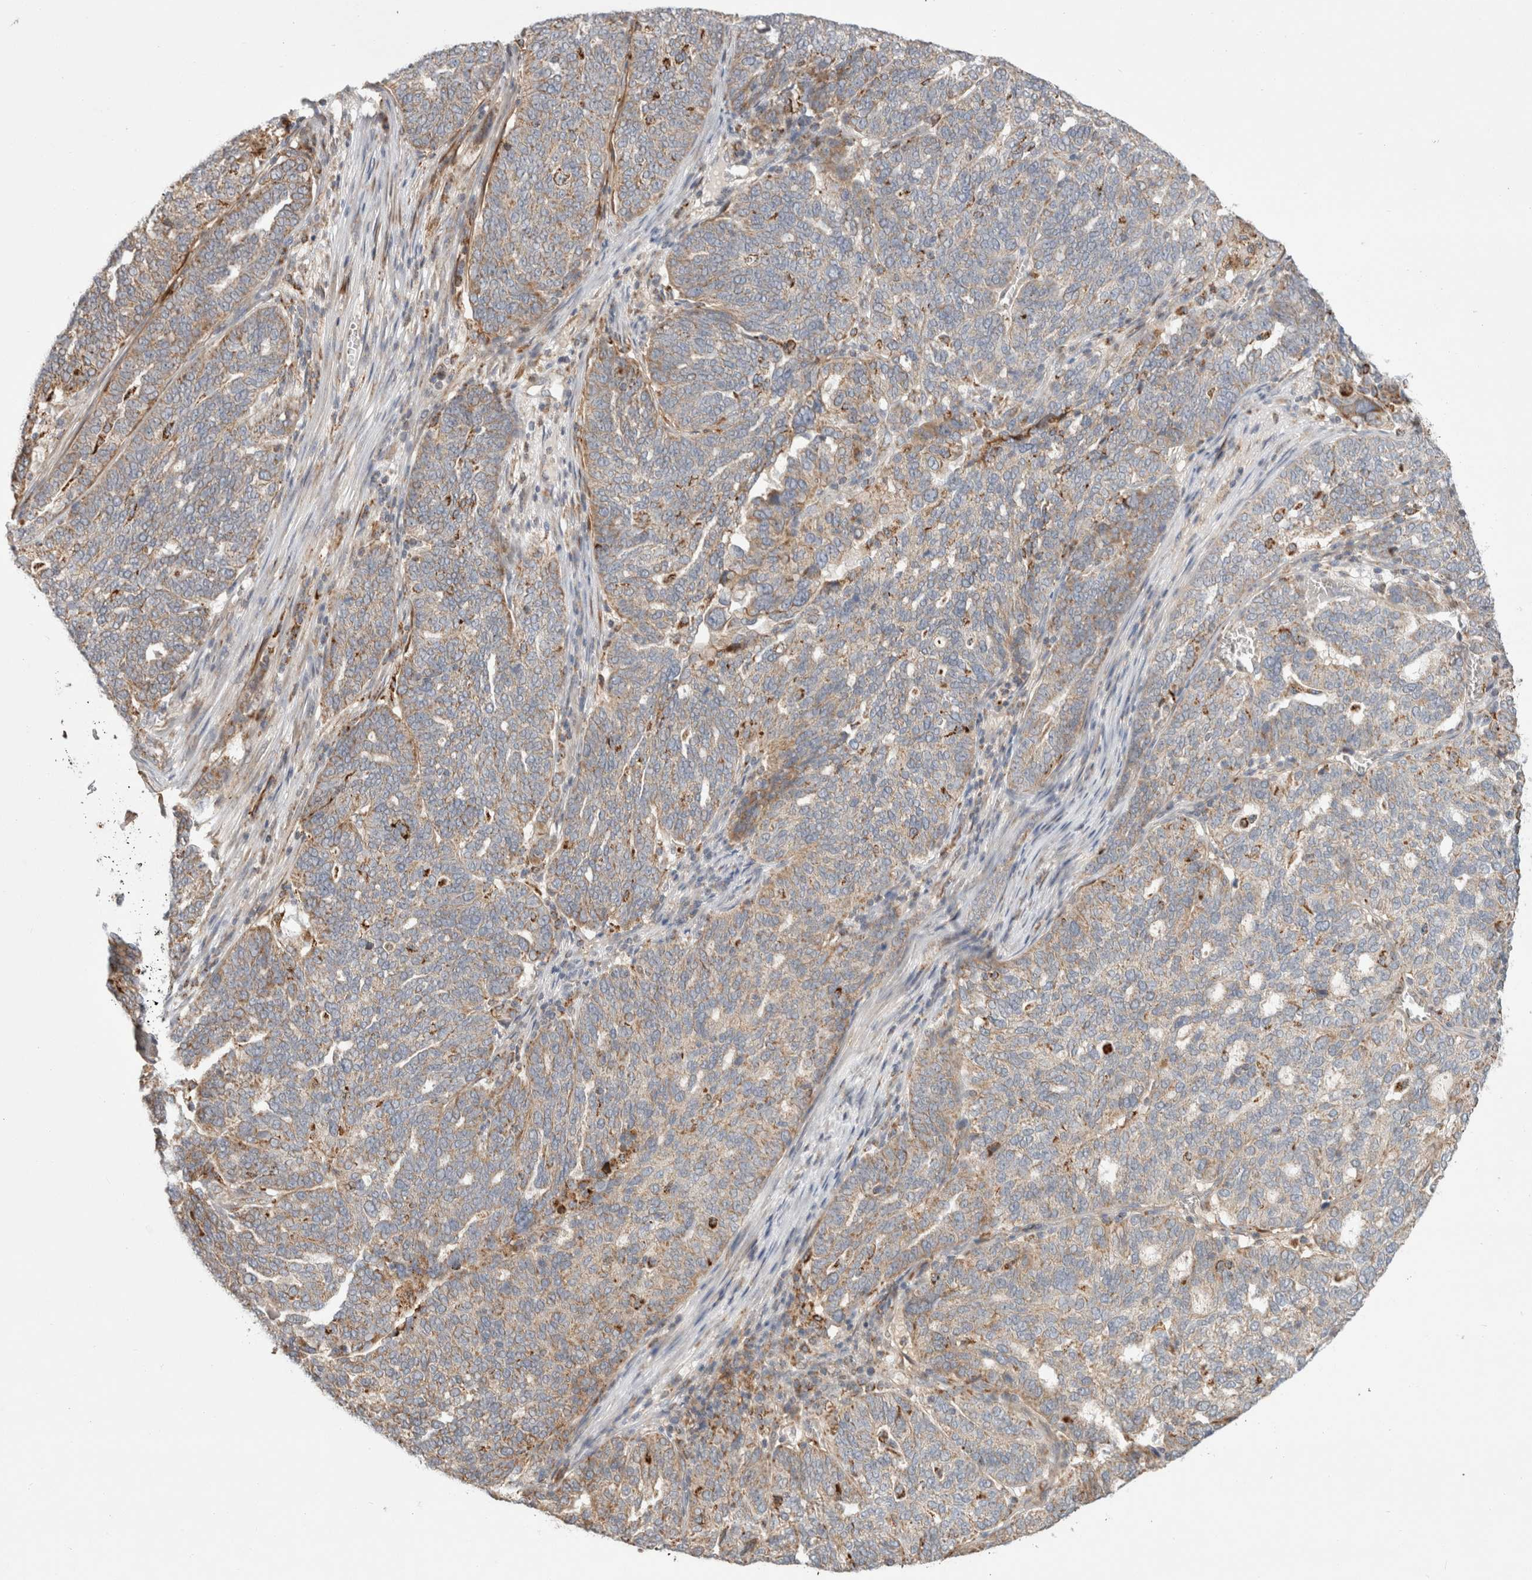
{"staining": {"intensity": "weak", "quantity": ">75%", "location": "cytoplasmic/membranous"}, "tissue": "ovarian cancer", "cell_type": "Tumor cells", "image_type": "cancer", "snomed": [{"axis": "morphology", "description": "Cystadenocarcinoma, serous, NOS"}, {"axis": "topography", "description": "Ovary"}], "caption": "Ovarian cancer was stained to show a protein in brown. There is low levels of weak cytoplasmic/membranous positivity in approximately >75% of tumor cells.", "gene": "HROB", "patient": {"sex": "female", "age": 59}}